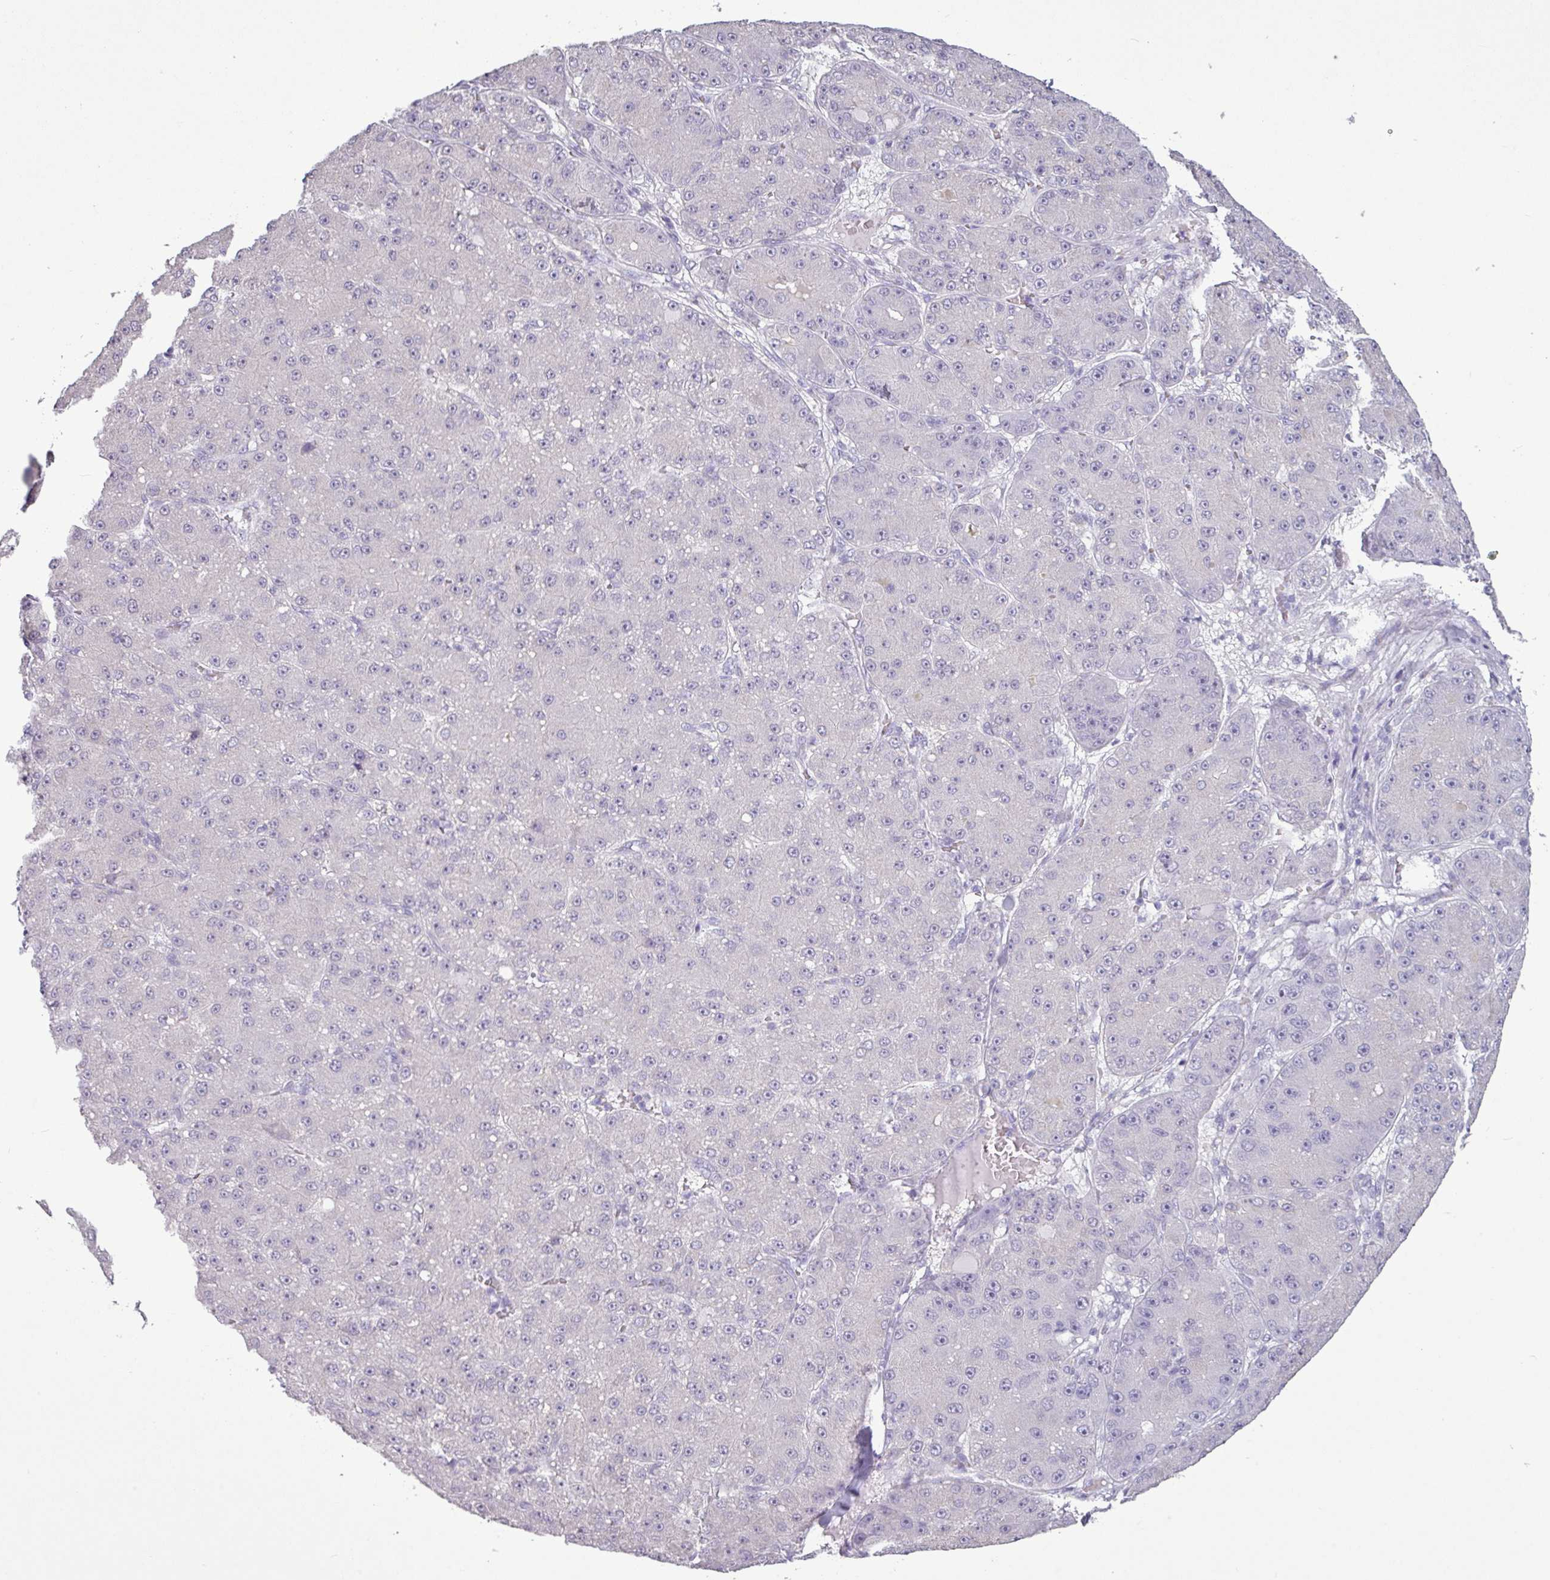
{"staining": {"intensity": "negative", "quantity": "none", "location": "none"}, "tissue": "liver cancer", "cell_type": "Tumor cells", "image_type": "cancer", "snomed": [{"axis": "morphology", "description": "Carcinoma, Hepatocellular, NOS"}, {"axis": "topography", "description": "Liver"}], "caption": "A high-resolution micrograph shows immunohistochemistry (IHC) staining of liver cancer (hepatocellular carcinoma), which displays no significant expression in tumor cells.", "gene": "AMY2A", "patient": {"sex": "male", "age": 67}}